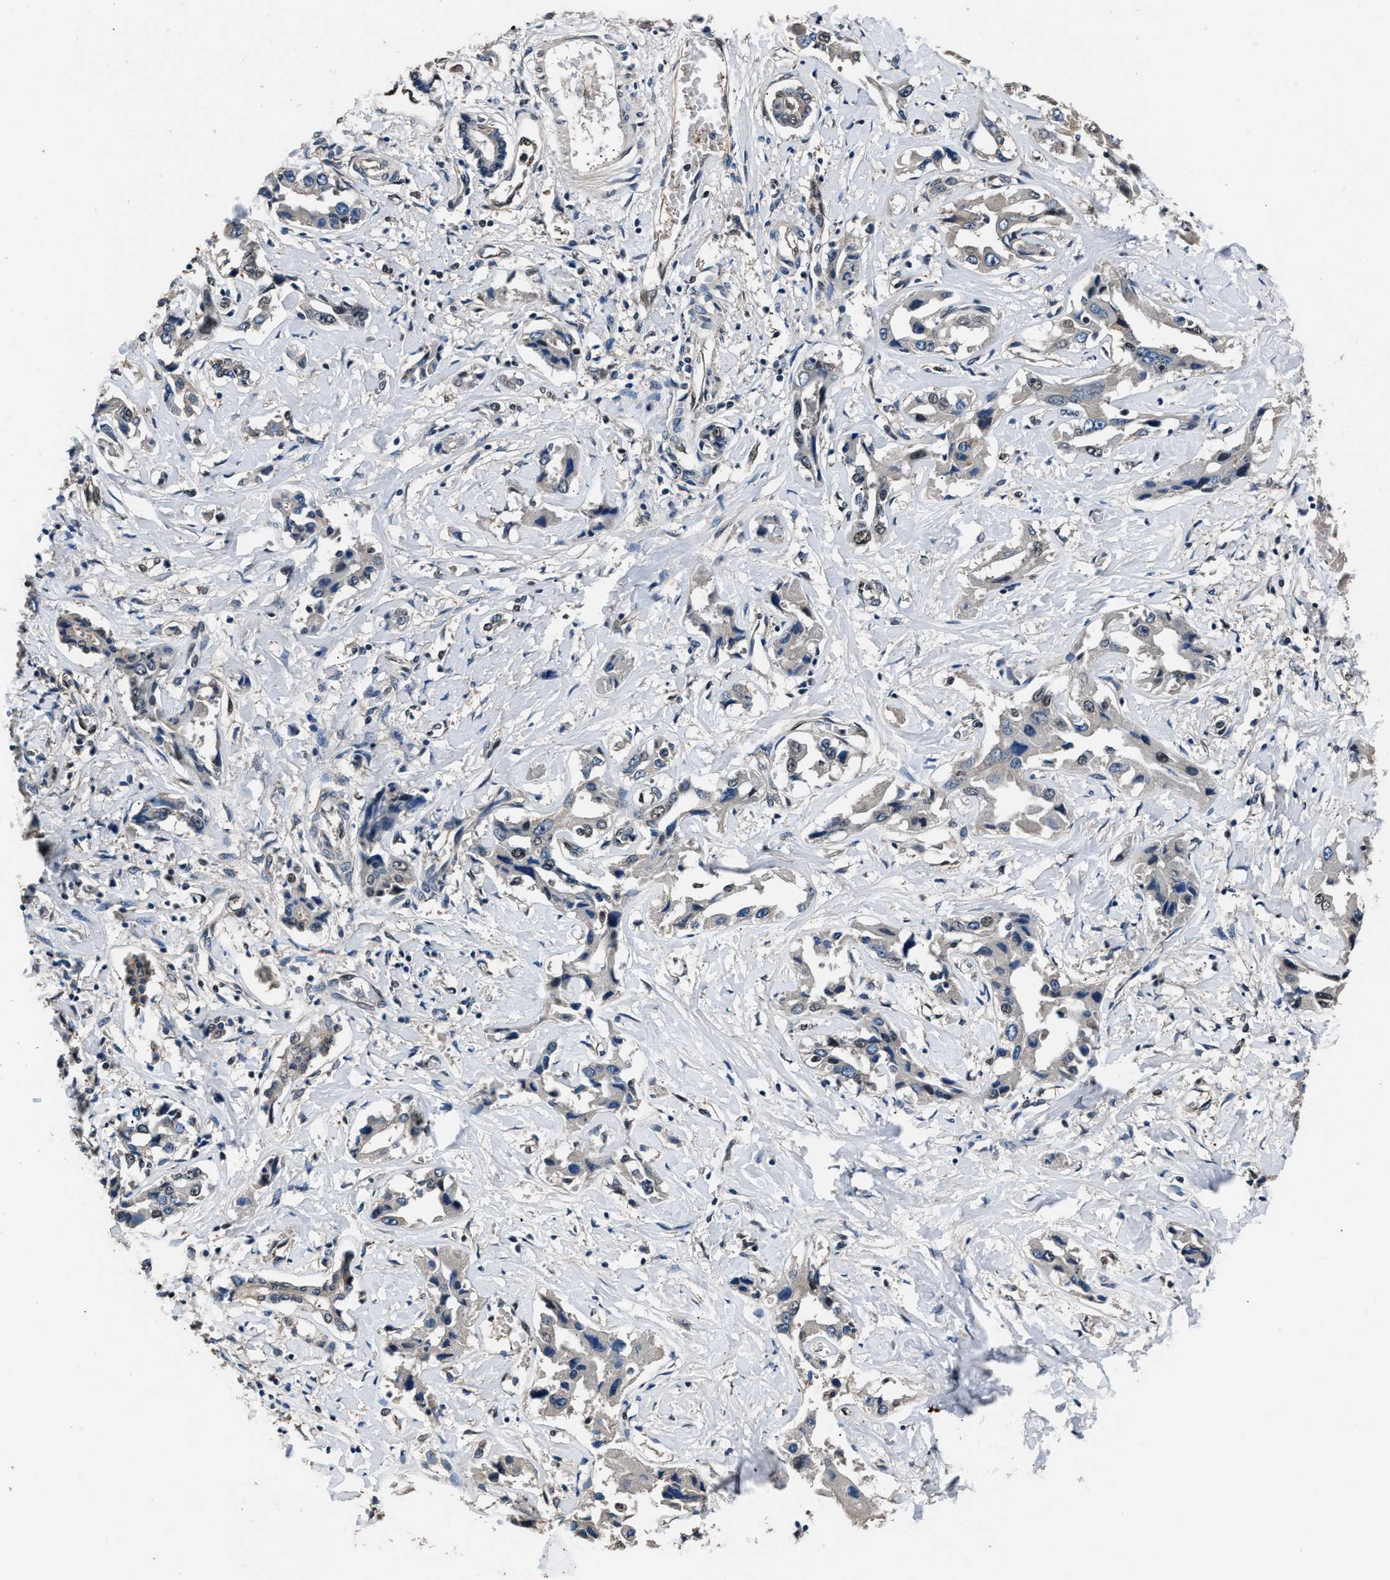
{"staining": {"intensity": "weak", "quantity": "<25%", "location": "nuclear"}, "tissue": "liver cancer", "cell_type": "Tumor cells", "image_type": "cancer", "snomed": [{"axis": "morphology", "description": "Cholangiocarcinoma"}, {"axis": "topography", "description": "Liver"}], "caption": "There is no significant positivity in tumor cells of liver cholangiocarcinoma. (DAB IHC visualized using brightfield microscopy, high magnification).", "gene": "DFFA", "patient": {"sex": "male", "age": 59}}